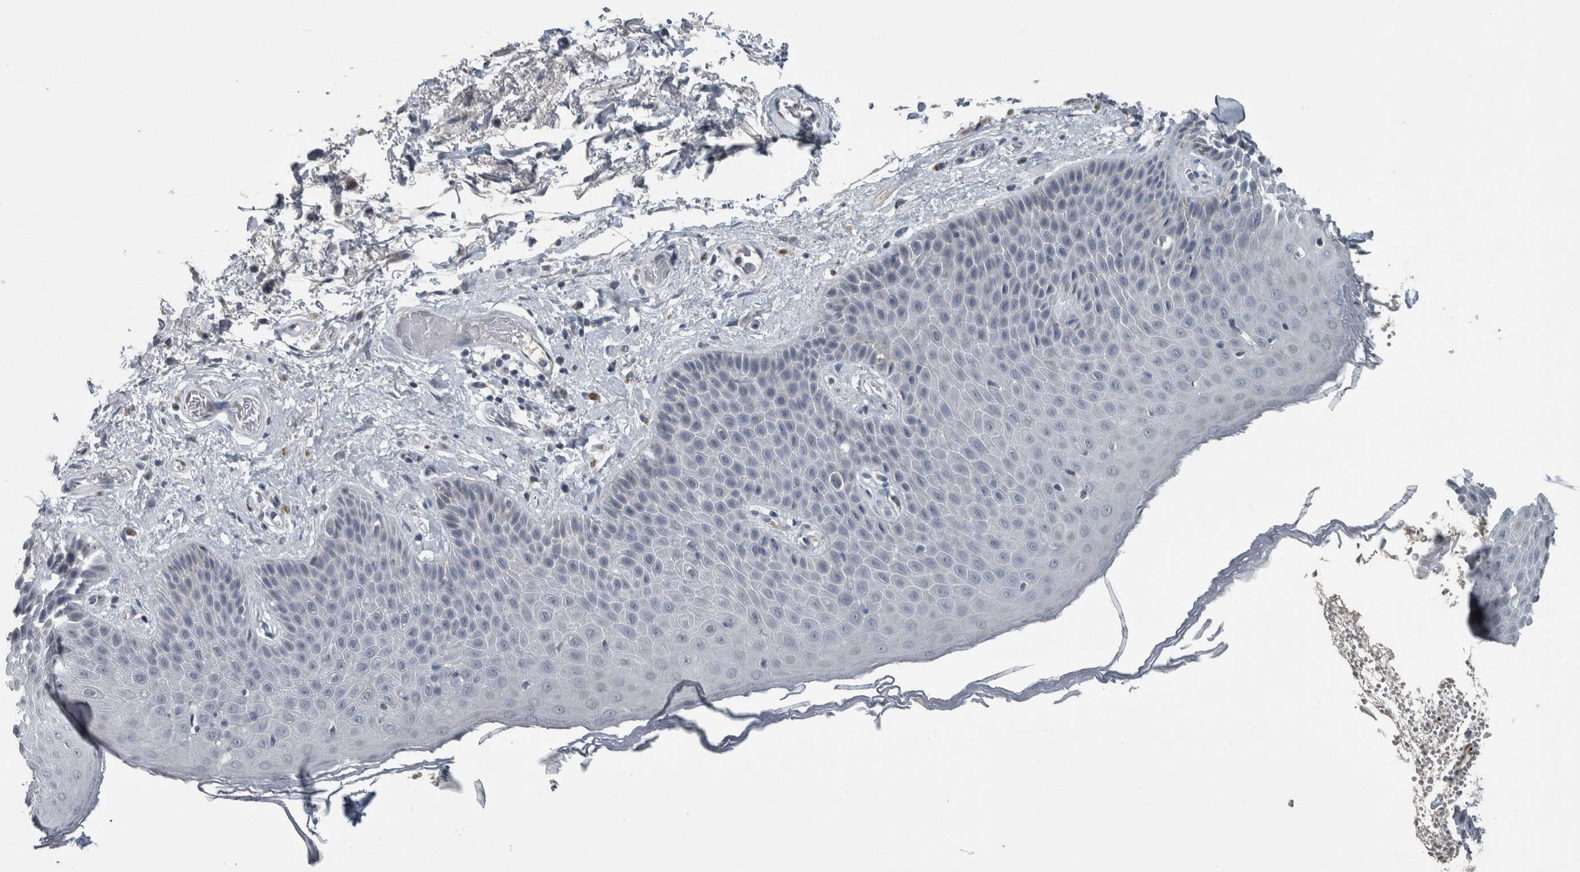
{"staining": {"intensity": "moderate", "quantity": "<25%", "location": "cytoplasmic/membranous"}, "tissue": "skin", "cell_type": "Epidermal cells", "image_type": "normal", "snomed": [{"axis": "morphology", "description": "Normal tissue, NOS"}, {"axis": "topography", "description": "Anal"}], "caption": "Immunohistochemistry (IHC) image of benign skin stained for a protein (brown), which reveals low levels of moderate cytoplasmic/membranous expression in approximately <25% of epidermal cells.", "gene": "KRT20", "patient": {"sex": "male", "age": 74}}